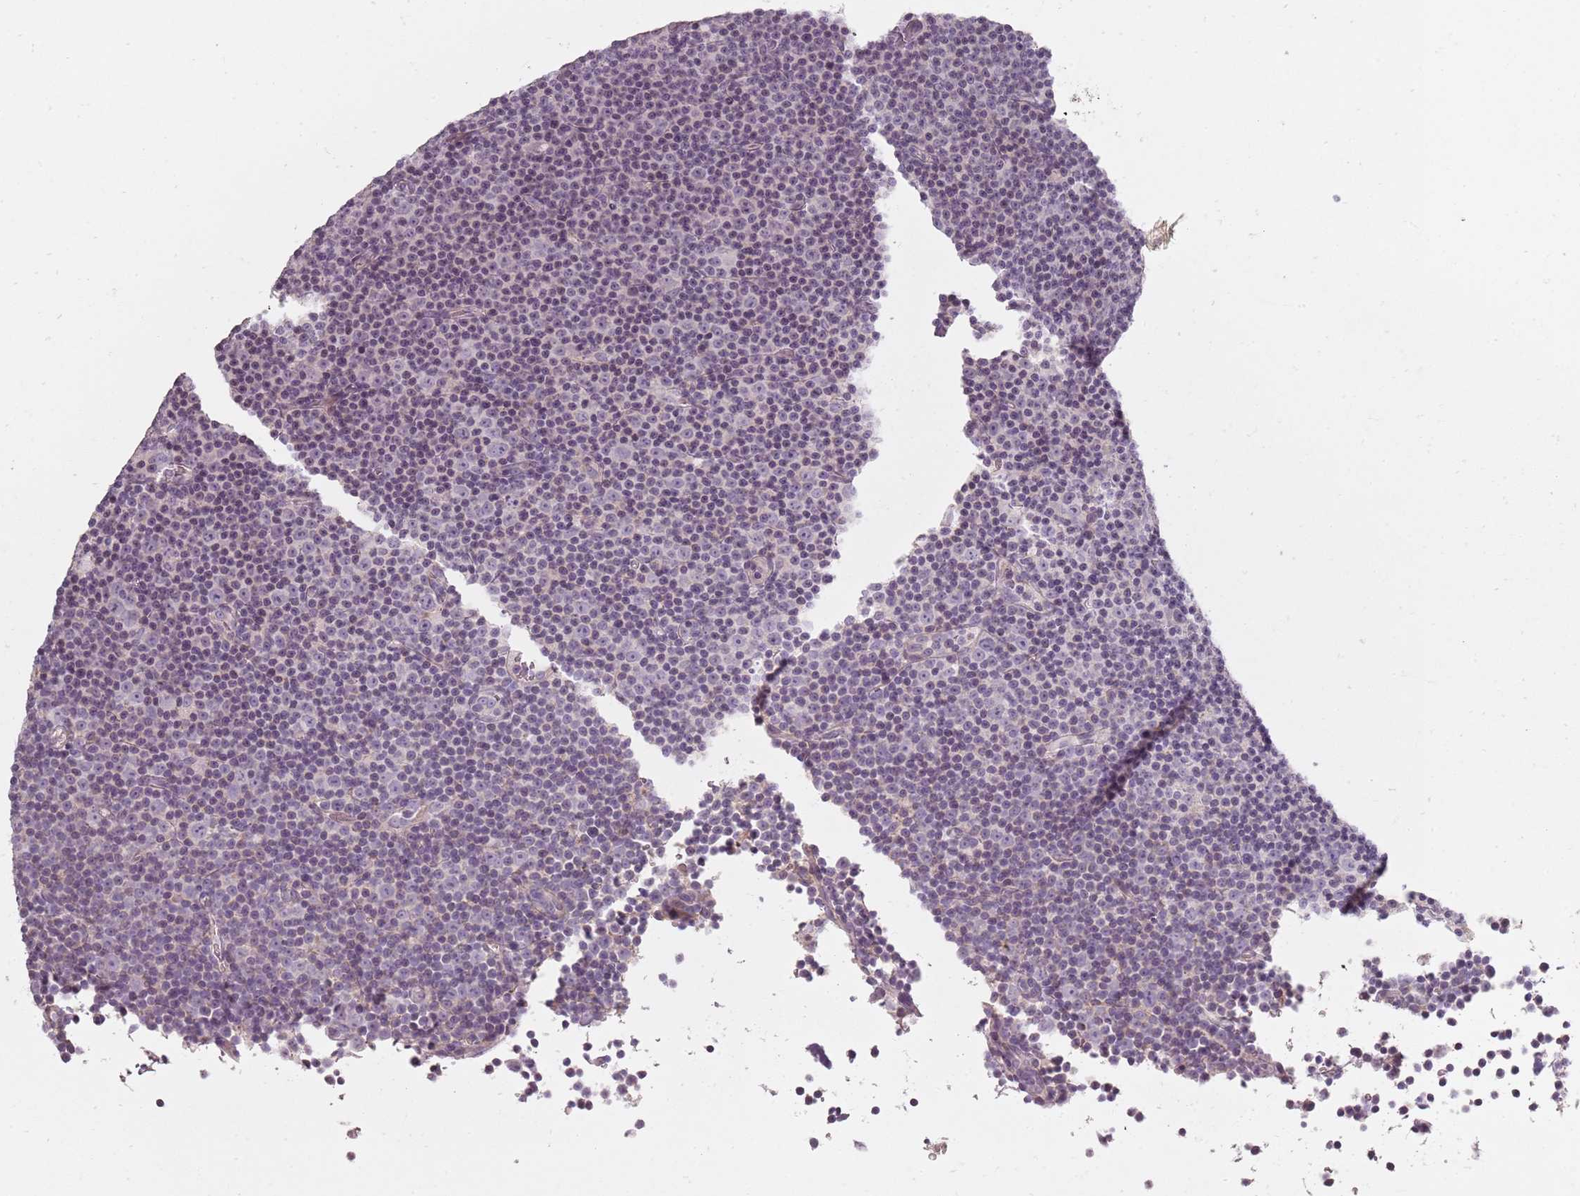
{"staining": {"intensity": "negative", "quantity": "none", "location": "none"}, "tissue": "lymphoma", "cell_type": "Tumor cells", "image_type": "cancer", "snomed": [{"axis": "morphology", "description": "Malignant lymphoma, non-Hodgkin's type, Low grade"}, {"axis": "topography", "description": "Lymph node"}], "caption": "Tumor cells show no significant expression in low-grade malignant lymphoma, non-Hodgkin's type. Brightfield microscopy of IHC stained with DAB (brown) and hematoxylin (blue), captured at high magnification.", "gene": "SYNGR3", "patient": {"sex": "female", "age": 67}}